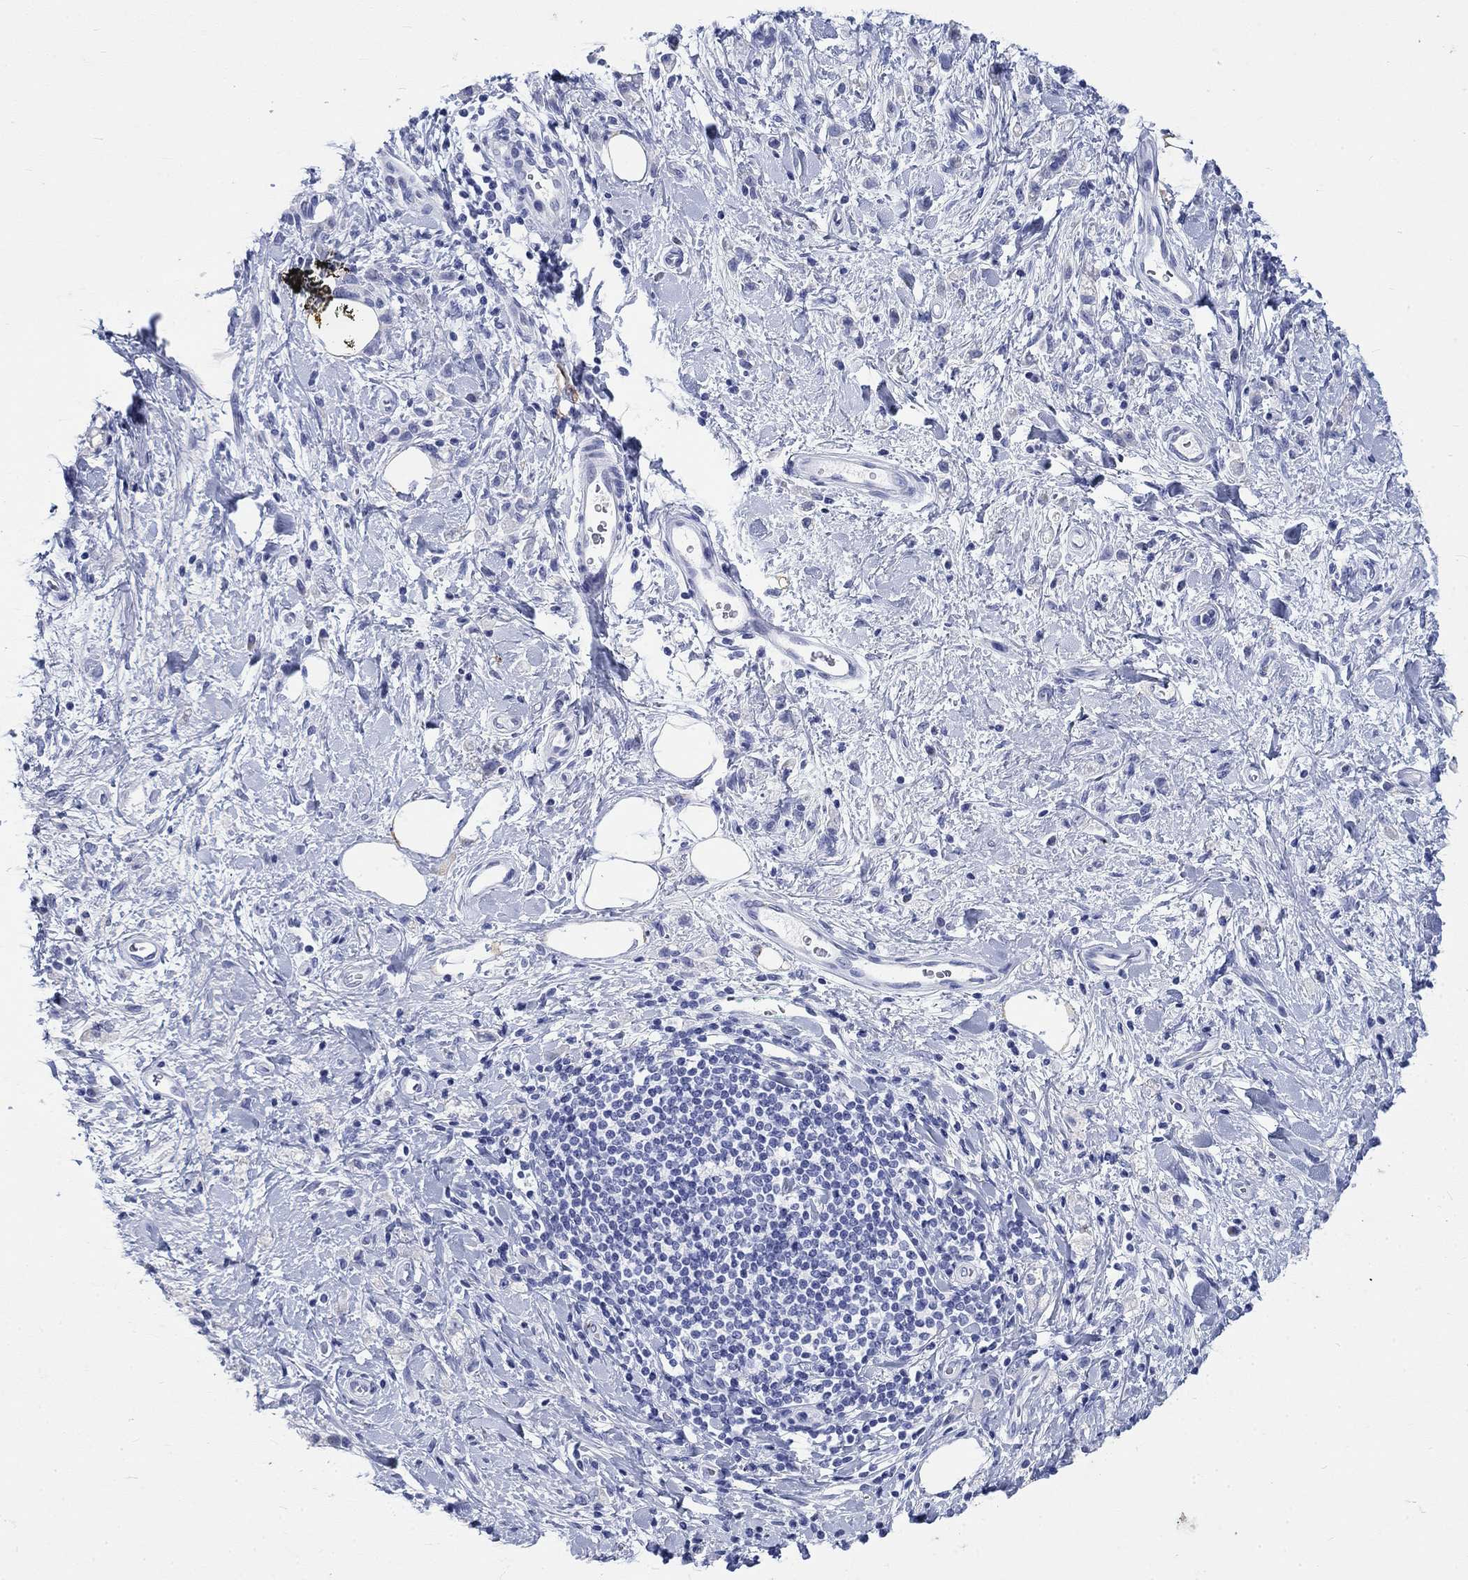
{"staining": {"intensity": "negative", "quantity": "none", "location": "none"}, "tissue": "stomach cancer", "cell_type": "Tumor cells", "image_type": "cancer", "snomed": [{"axis": "morphology", "description": "Adenocarcinoma, NOS"}, {"axis": "topography", "description": "Stomach"}], "caption": "This is a image of immunohistochemistry staining of stomach cancer (adenocarcinoma), which shows no expression in tumor cells.", "gene": "KRT76", "patient": {"sex": "male", "age": 77}}